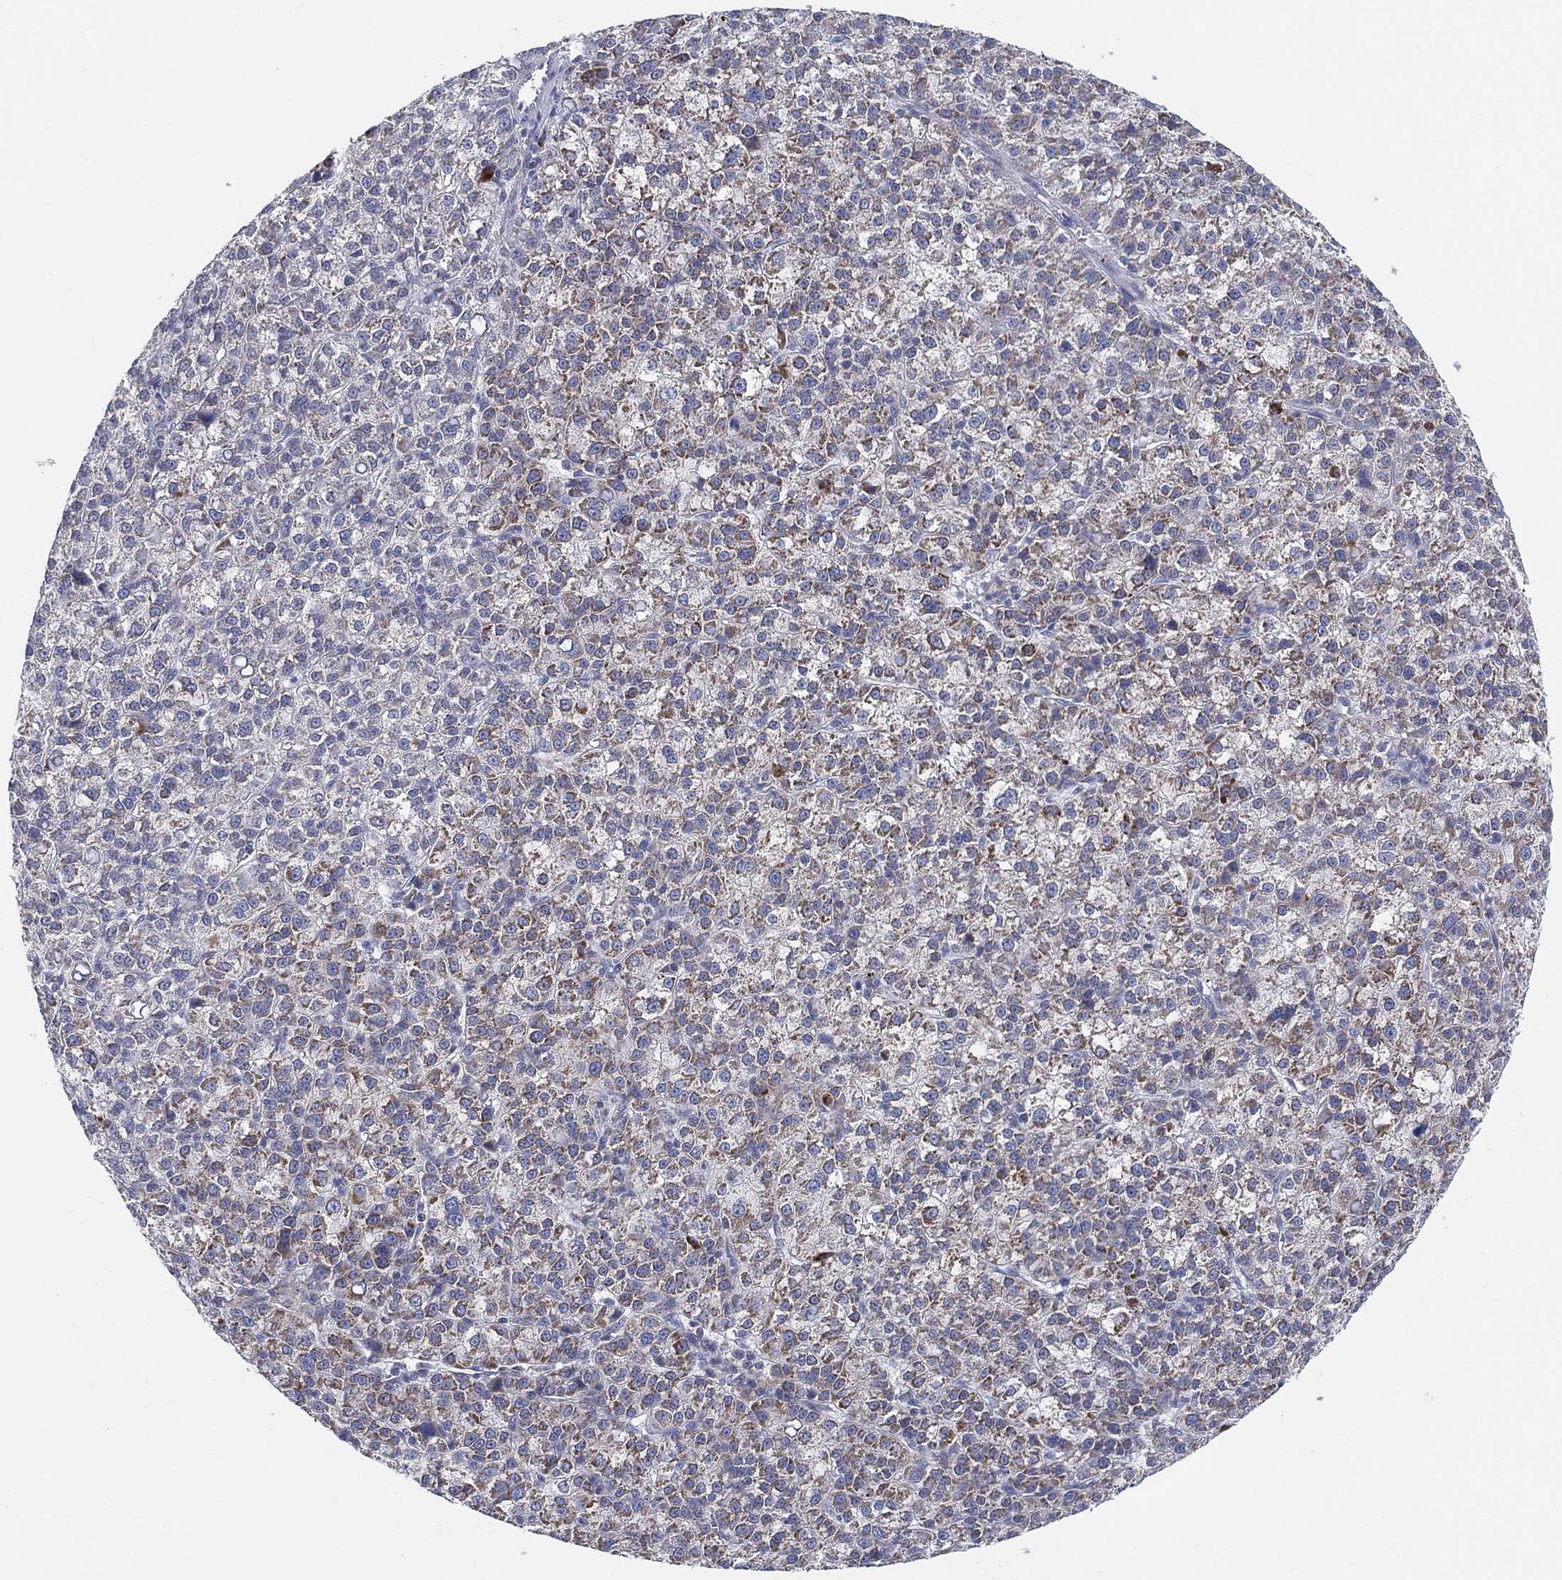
{"staining": {"intensity": "moderate", "quantity": "<25%", "location": "cytoplasmic/membranous"}, "tissue": "liver cancer", "cell_type": "Tumor cells", "image_type": "cancer", "snomed": [{"axis": "morphology", "description": "Carcinoma, Hepatocellular, NOS"}, {"axis": "topography", "description": "Liver"}], "caption": "A high-resolution histopathology image shows immunohistochemistry staining of liver cancer, which reveals moderate cytoplasmic/membranous positivity in approximately <25% of tumor cells.", "gene": "TMEM40", "patient": {"sex": "female", "age": 60}}